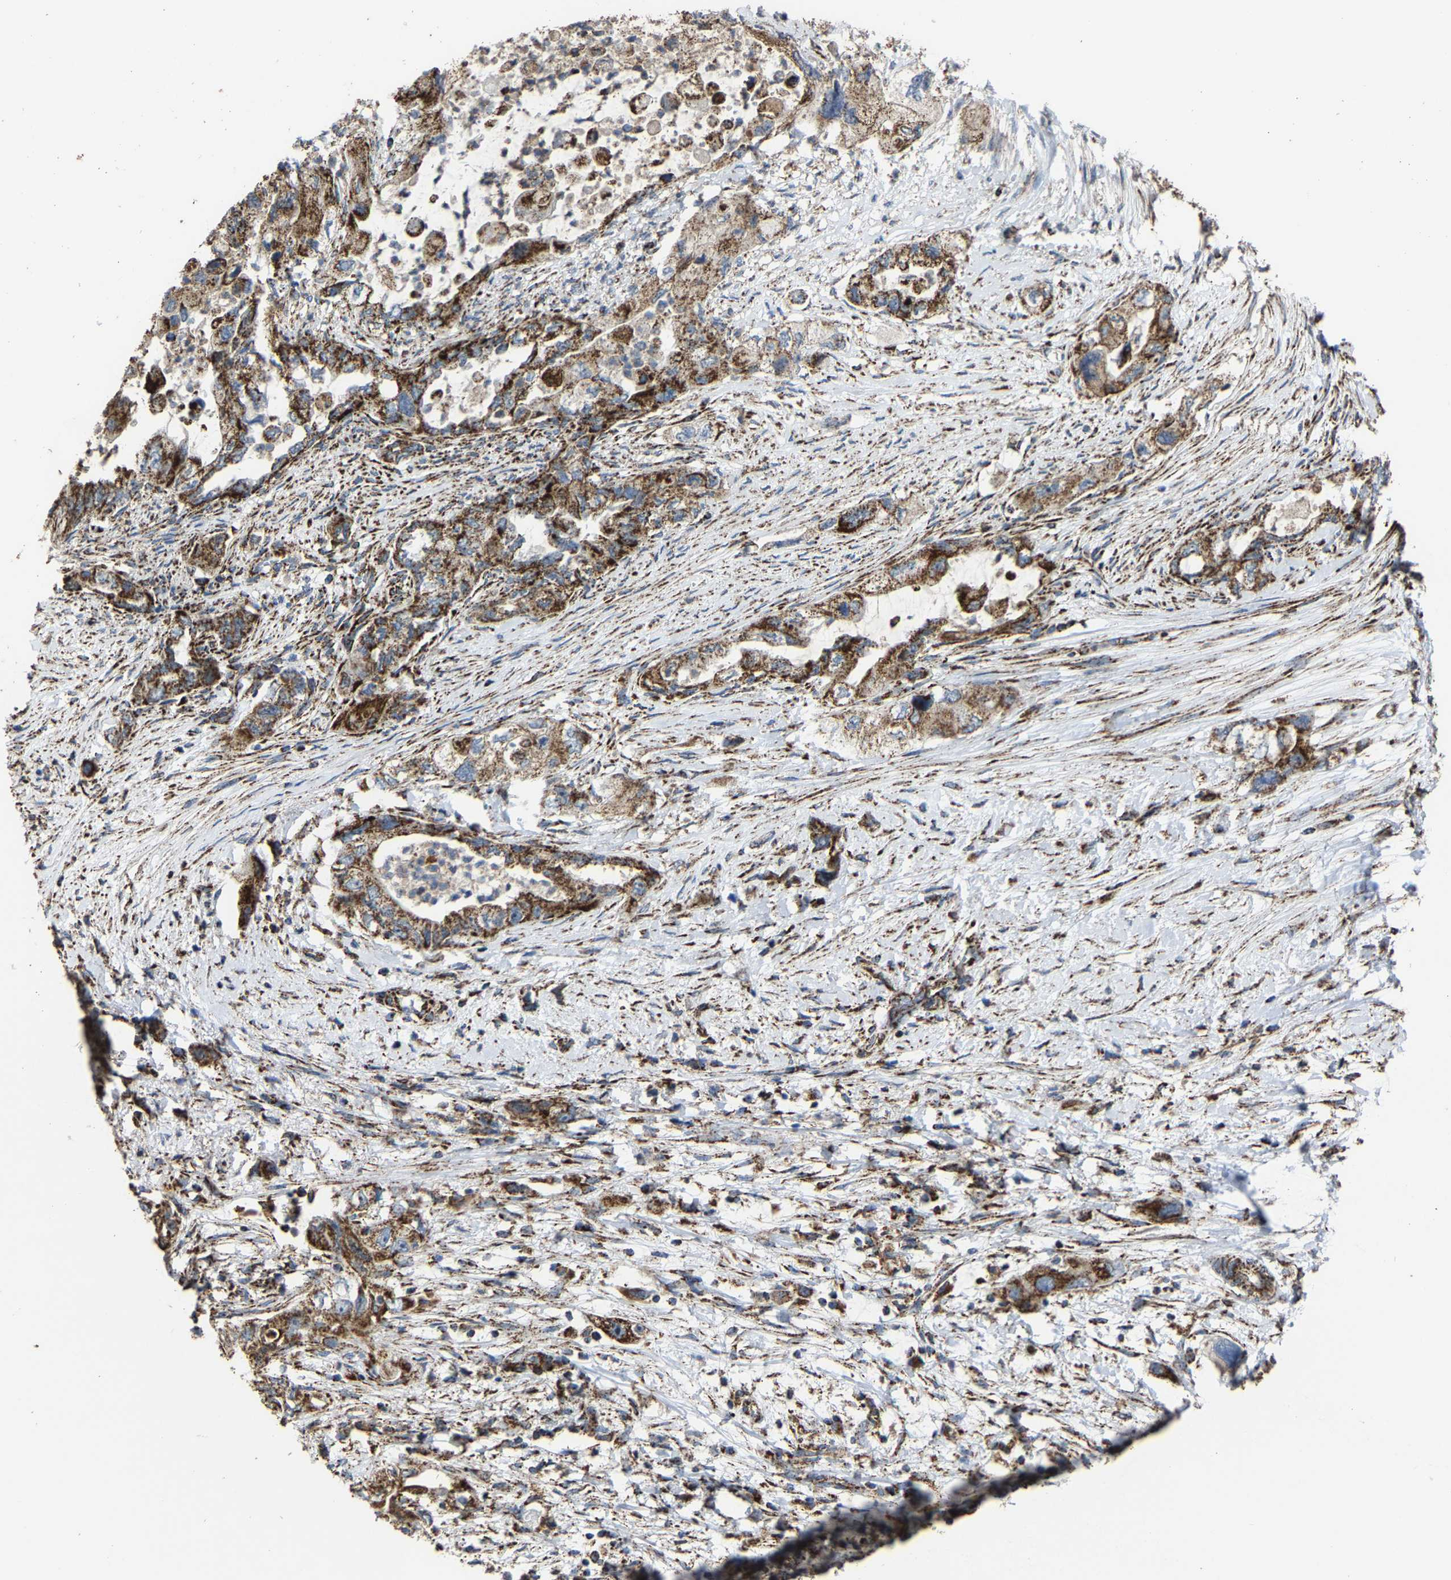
{"staining": {"intensity": "moderate", "quantity": ">75%", "location": "cytoplasmic/membranous"}, "tissue": "pancreatic cancer", "cell_type": "Tumor cells", "image_type": "cancer", "snomed": [{"axis": "morphology", "description": "Adenocarcinoma, NOS"}, {"axis": "topography", "description": "Pancreas"}], "caption": "Immunohistochemical staining of human pancreatic adenocarcinoma exhibits moderate cytoplasmic/membranous protein positivity in approximately >75% of tumor cells.", "gene": "NDUFV3", "patient": {"sex": "female", "age": 73}}